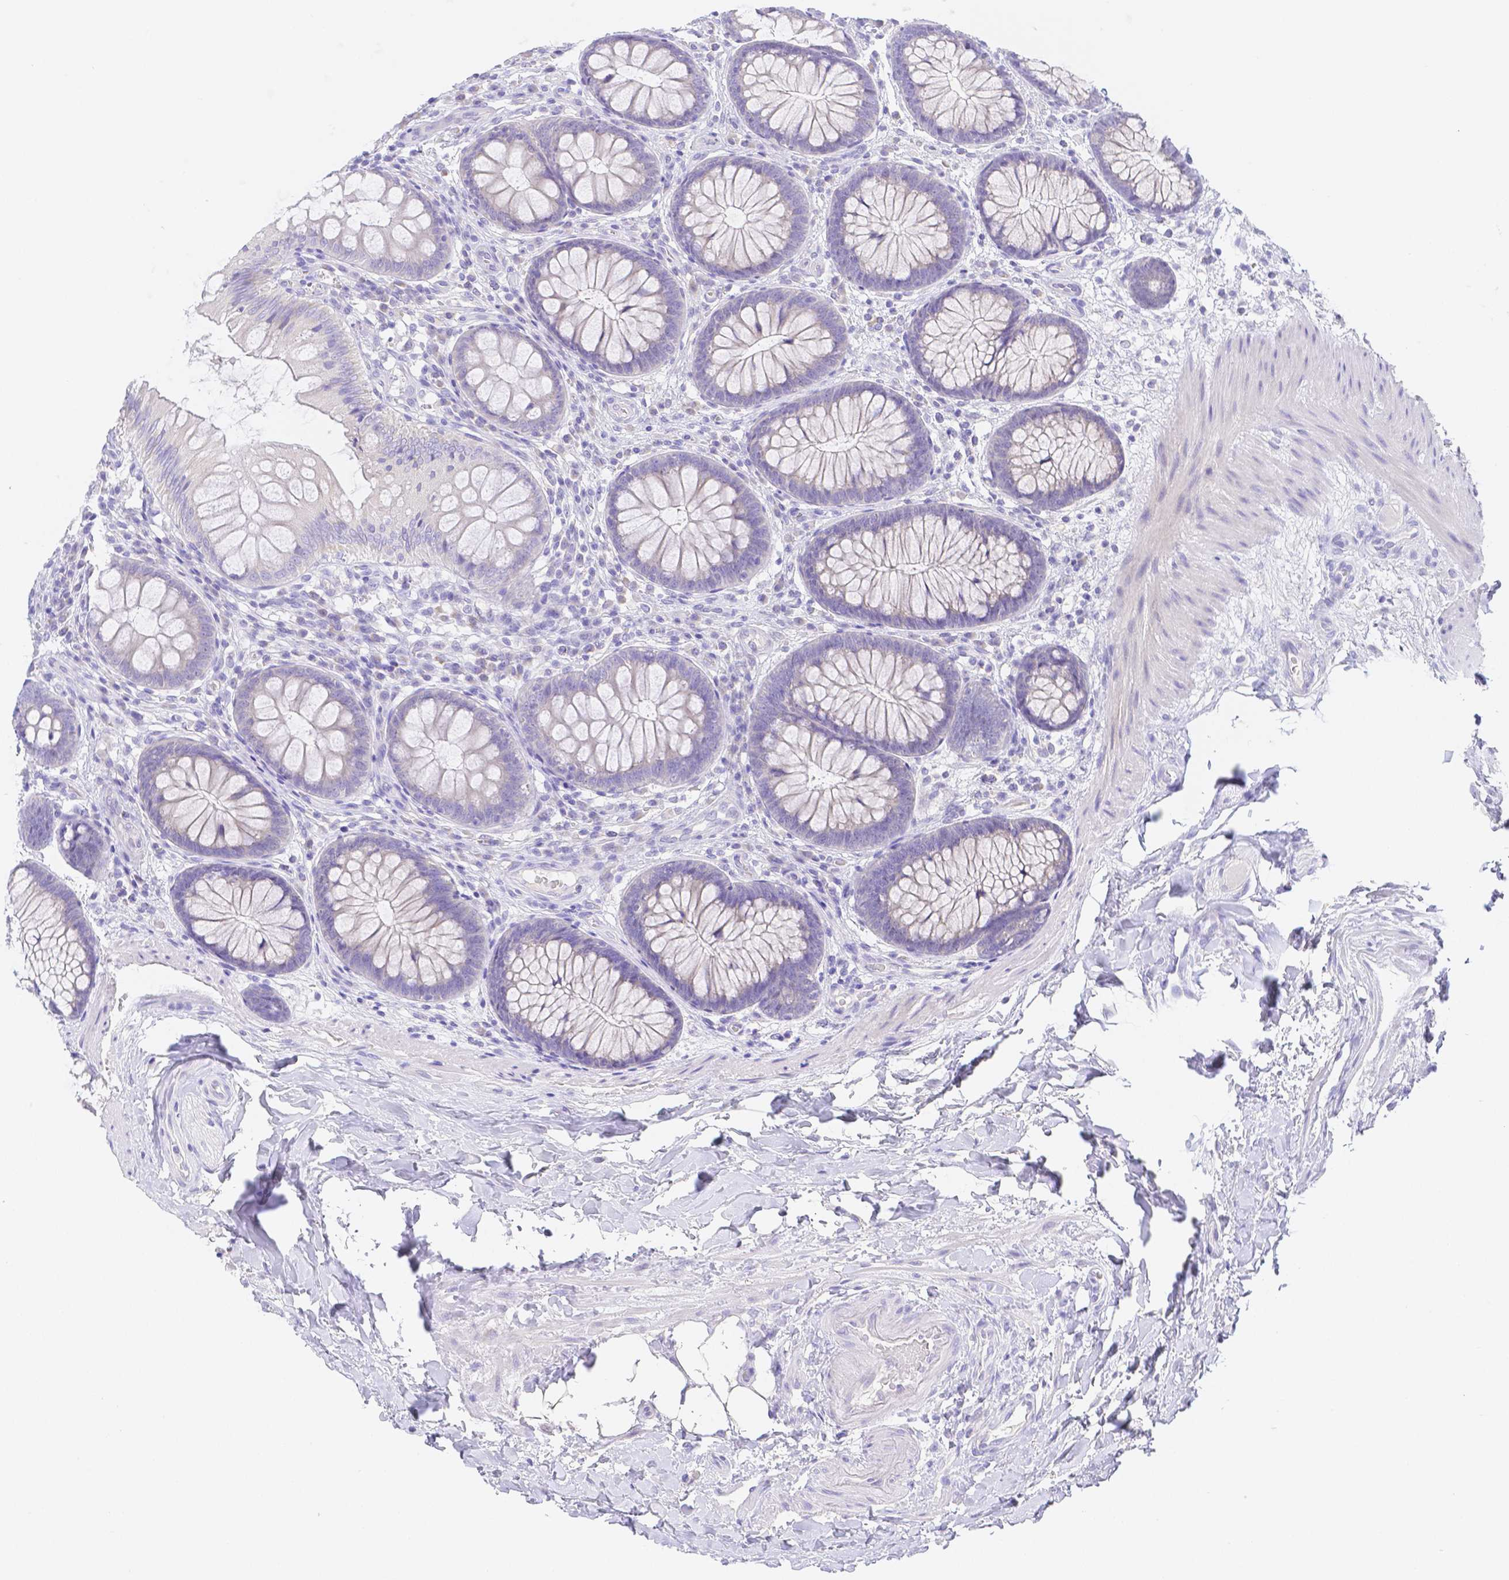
{"staining": {"intensity": "negative", "quantity": "none", "location": "none"}, "tissue": "colon", "cell_type": "Endothelial cells", "image_type": "normal", "snomed": [{"axis": "morphology", "description": "Normal tissue, NOS"}, {"axis": "morphology", "description": "Adenoma, NOS"}, {"axis": "topography", "description": "Soft tissue"}, {"axis": "topography", "description": "Colon"}], "caption": "Photomicrograph shows no protein positivity in endothelial cells of normal colon.", "gene": "ZG16B", "patient": {"sex": "male", "age": 47}}